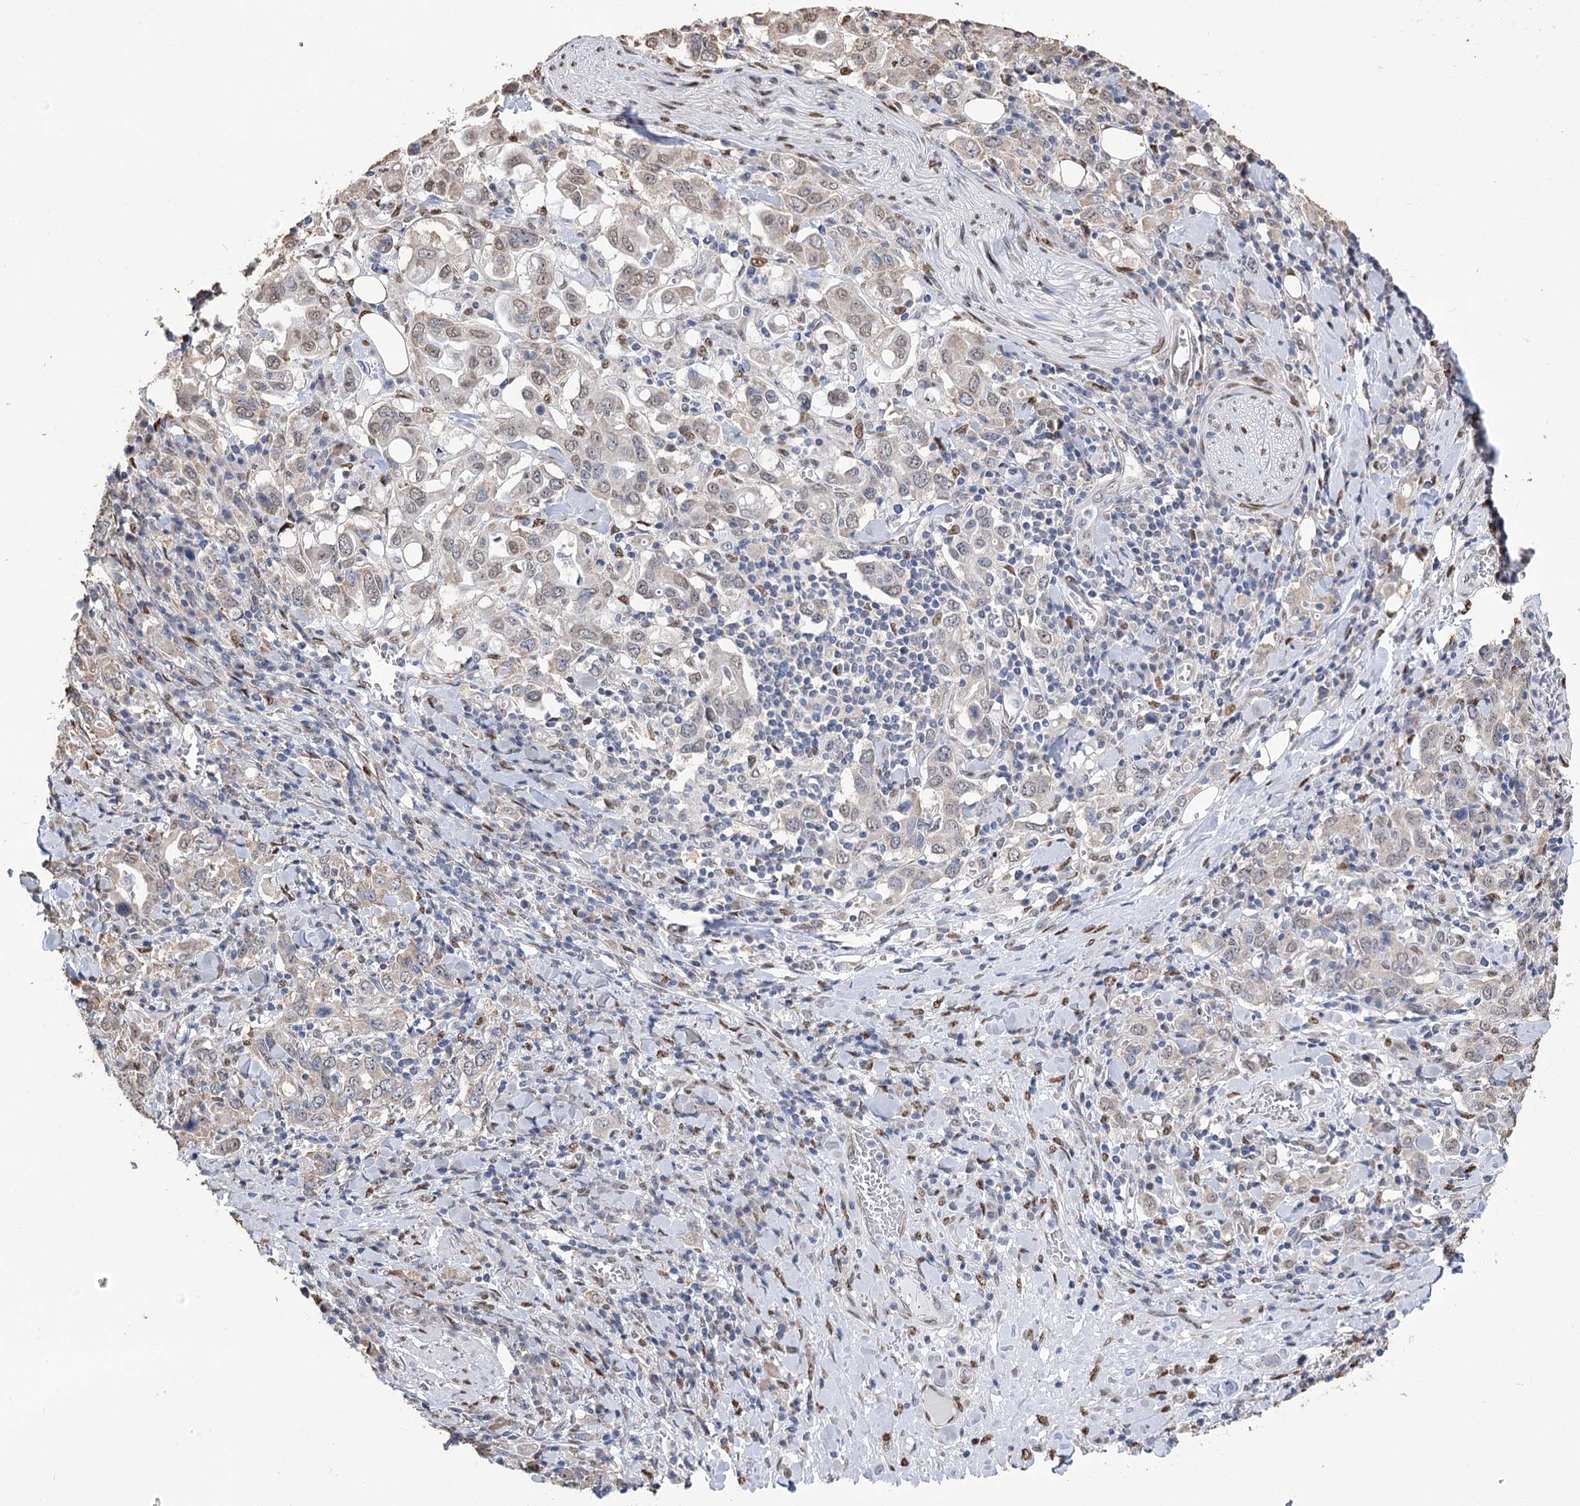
{"staining": {"intensity": "moderate", "quantity": "<25%", "location": "nuclear"}, "tissue": "stomach cancer", "cell_type": "Tumor cells", "image_type": "cancer", "snomed": [{"axis": "morphology", "description": "Adenocarcinoma, NOS"}, {"axis": "topography", "description": "Stomach, upper"}], "caption": "Moderate nuclear protein expression is appreciated in approximately <25% of tumor cells in stomach adenocarcinoma.", "gene": "NFU1", "patient": {"sex": "male", "age": 62}}